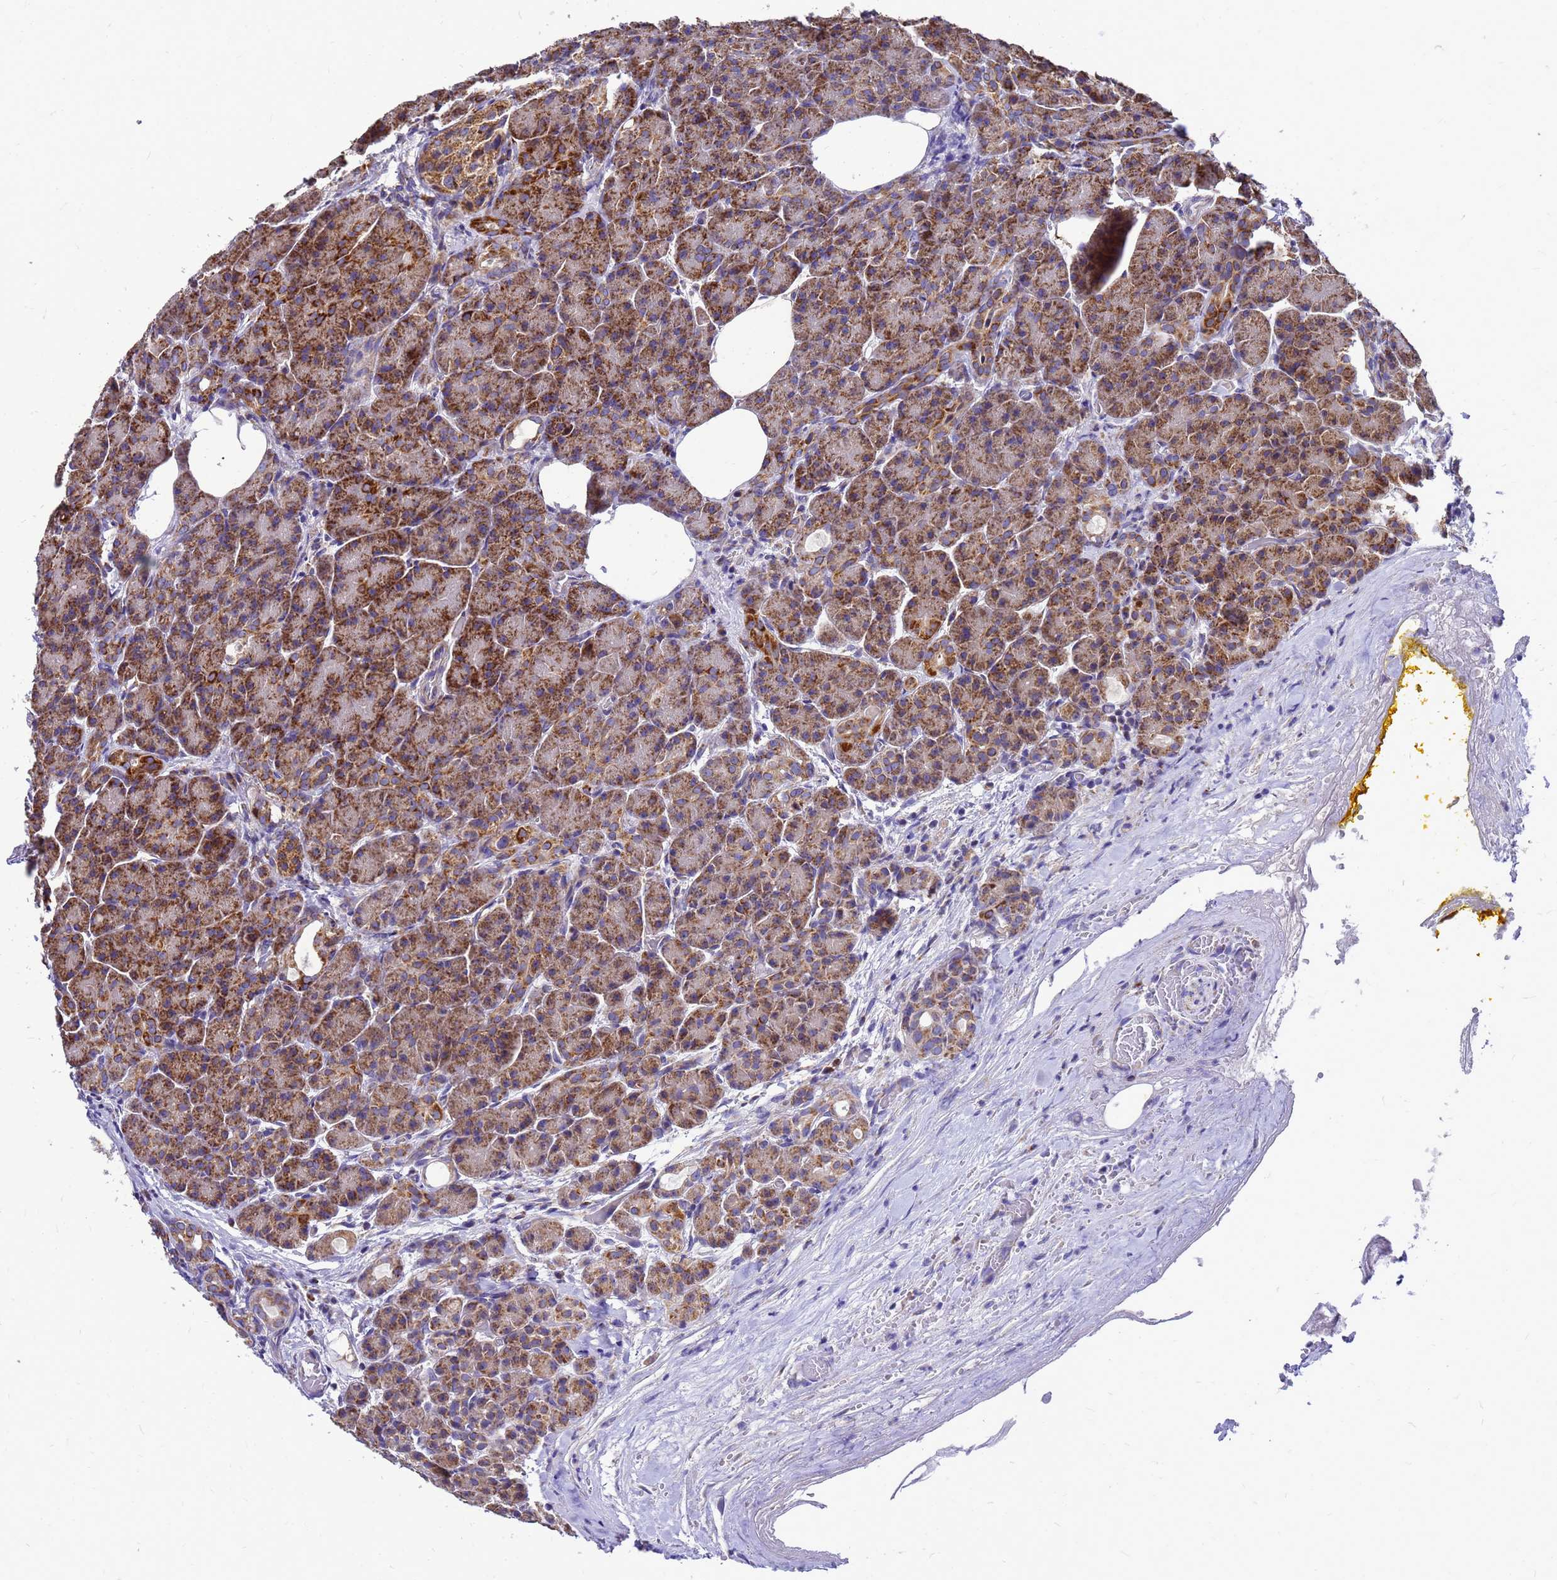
{"staining": {"intensity": "strong", "quantity": ">75%", "location": "cytoplasmic/membranous"}, "tissue": "pancreas", "cell_type": "Exocrine glandular cells", "image_type": "normal", "snomed": [{"axis": "morphology", "description": "Normal tissue, NOS"}, {"axis": "topography", "description": "Pancreas"}], "caption": "Human pancreas stained for a protein (brown) displays strong cytoplasmic/membranous positive positivity in about >75% of exocrine glandular cells.", "gene": "CMC4", "patient": {"sex": "male", "age": 63}}